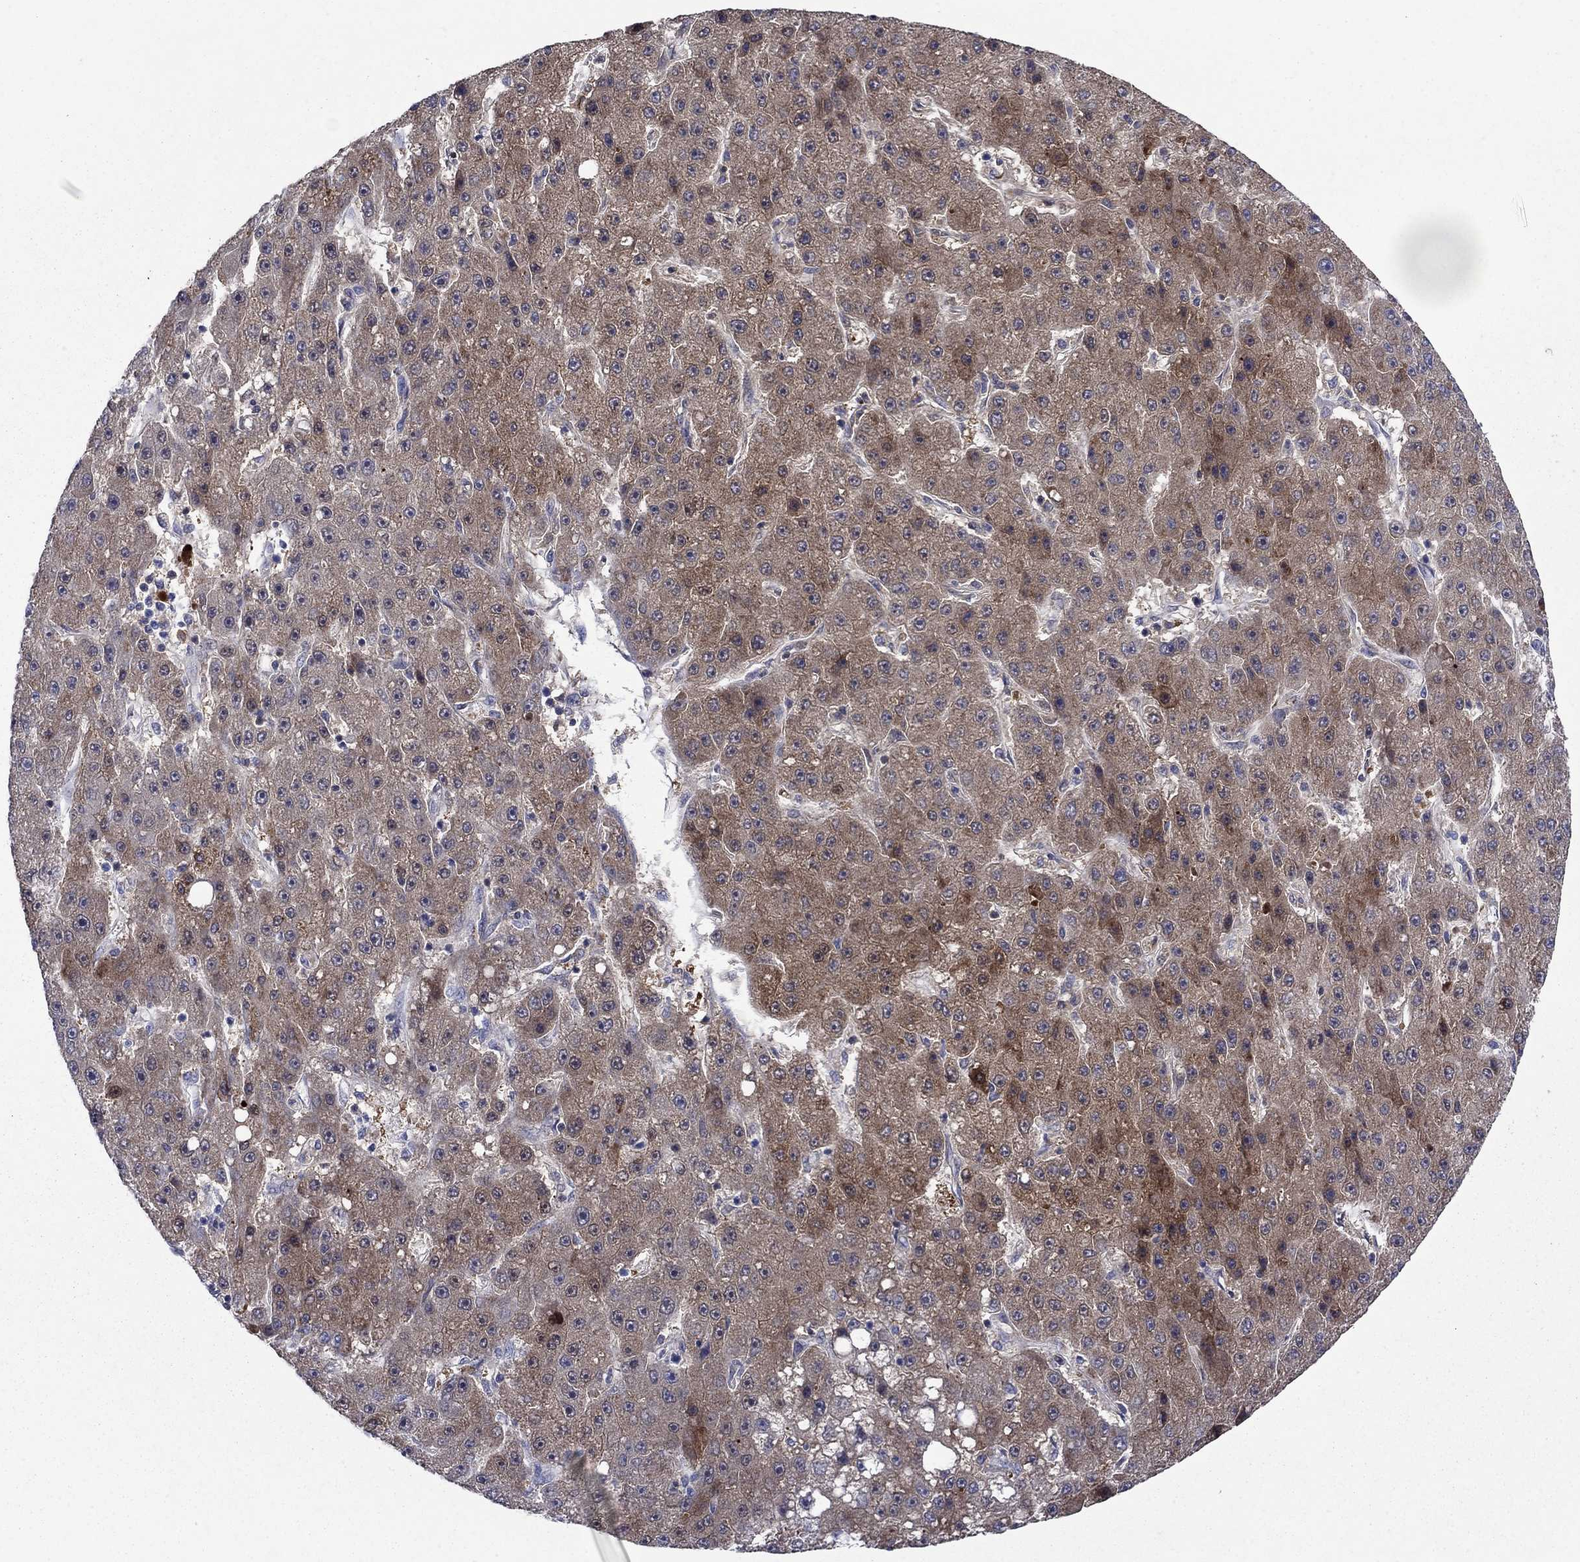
{"staining": {"intensity": "moderate", "quantity": "25%-75%", "location": "cytoplasmic/membranous"}, "tissue": "liver cancer", "cell_type": "Tumor cells", "image_type": "cancer", "snomed": [{"axis": "morphology", "description": "Carcinoma, Hepatocellular, NOS"}, {"axis": "topography", "description": "Liver"}], "caption": "IHC photomicrograph of liver cancer (hepatocellular carcinoma) stained for a protein (brown), which exhibits medium levels of moderate cytoplasmic/membranous positivity in approximately 25%-75% of tumor cells.", "gene": "SULT2B1", "patient": {"sex": "male", "age": 67}}